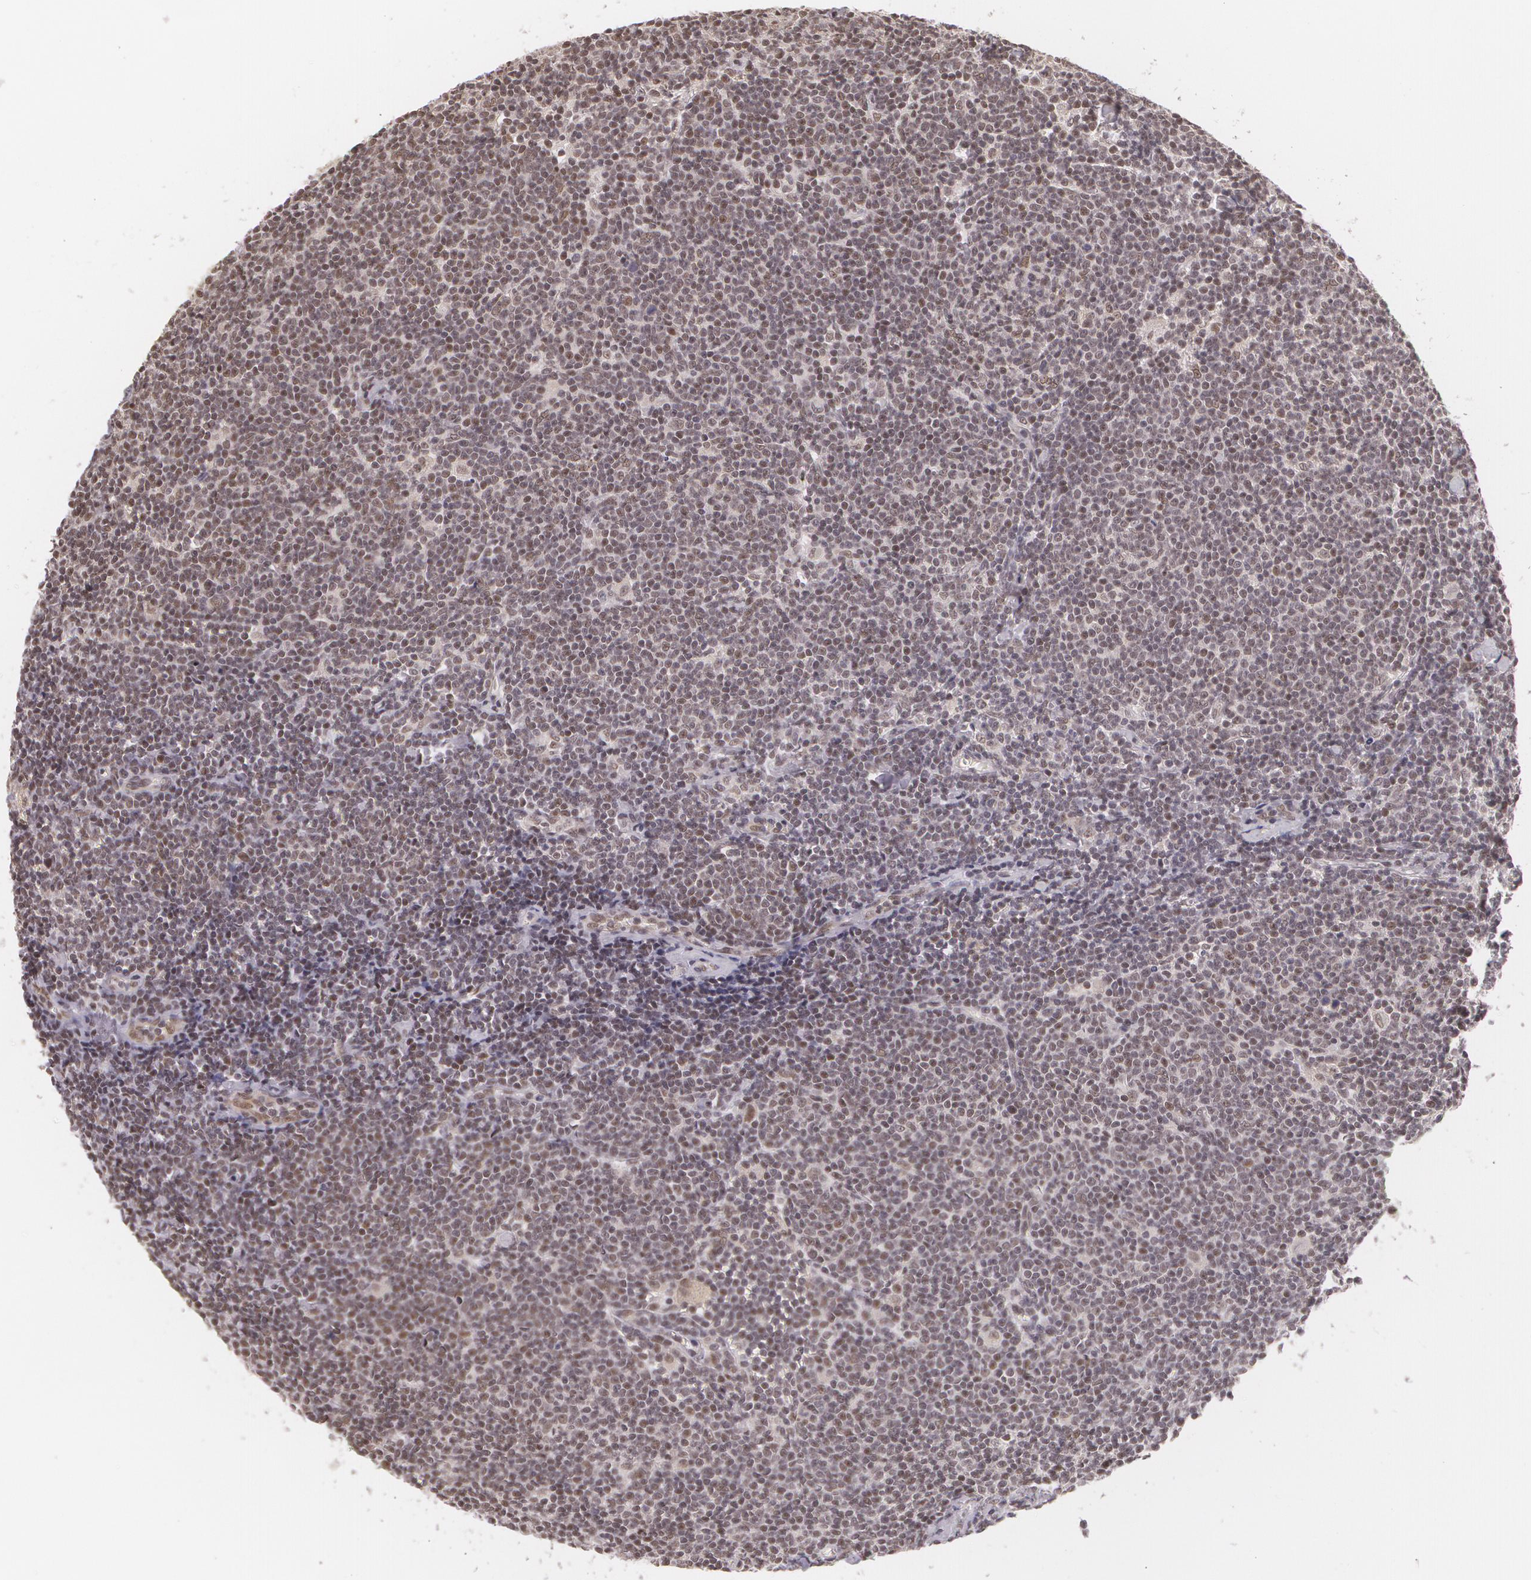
{"staining": {"intensity": "weak", "quantity": "25%-75%", "location": "nuclear"}, "tissue": "lymphoma", "cell_type": "Tumor cells", "image_type": "cancer", "snomed": [{"axis": "morphology", "description": "Malignant lymphoma, non-Hodgkin's type, Low grade"}, {"axis": "topography", "description": "Lymph node"}], "caption": "Protein staining exhibits weak nuclear positivity in approximately 25%-75% of tumor cells in lymphoma.", "gene": "ALX1", "patient": {"sex": "male", "age": 65}}